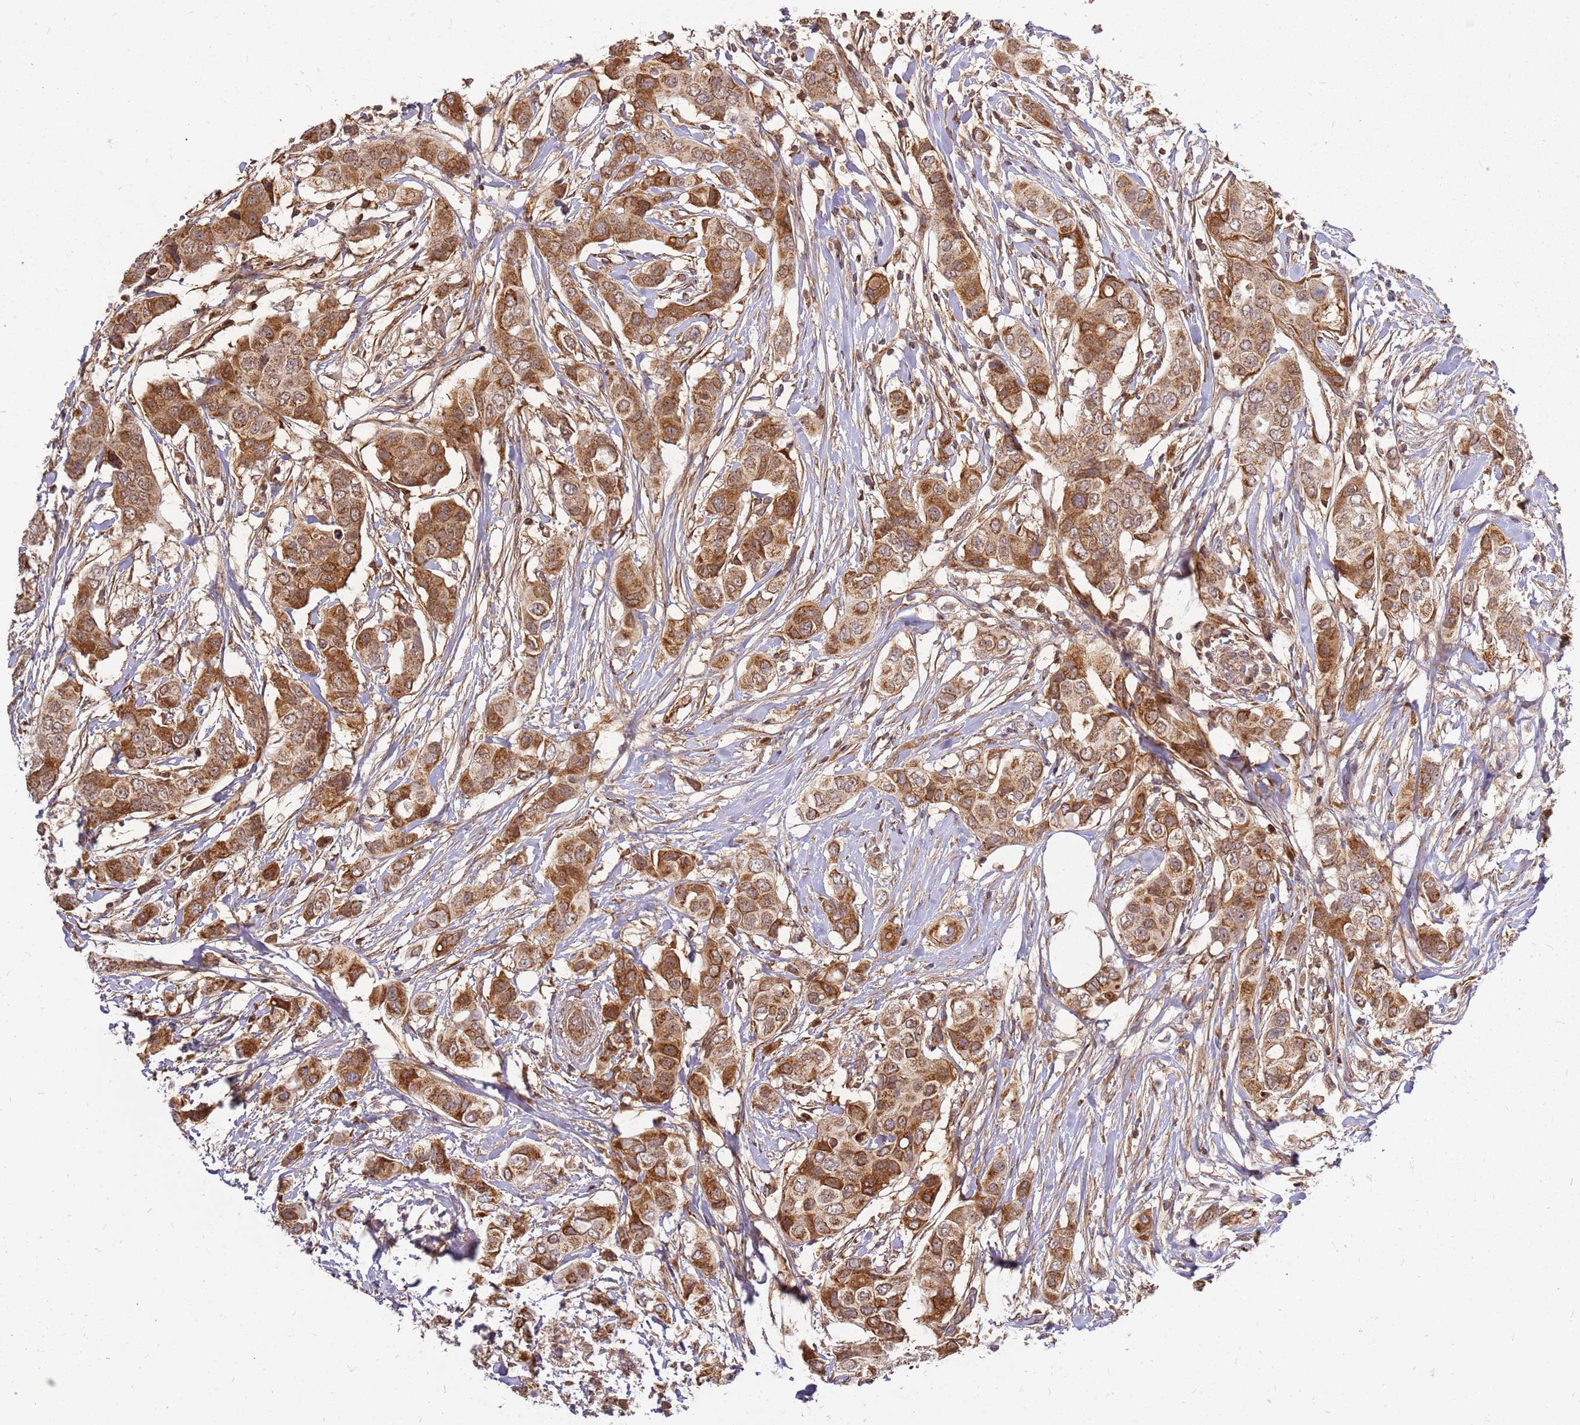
{"staining": {"intensity": "moderate", "quantity": ">75%", "location": "cytoplasmic/membranous"}, "tissue": "breast cancer", "cell_type": "Tumor cells", "image_type": "cancer", "snomed": [{"axis": "morphology", "description": "Lobular carcinoma"}, {"axis": "topography", "description": "Breast"}], "caption": "Immunohistochemical staining of human breast cancer reveals medium levels of moderate cytoplasmic/membranous expression in about >75% of tumor cells.", "gene": "CCDC159", "patient": {"sex": "female", "age": 51}}